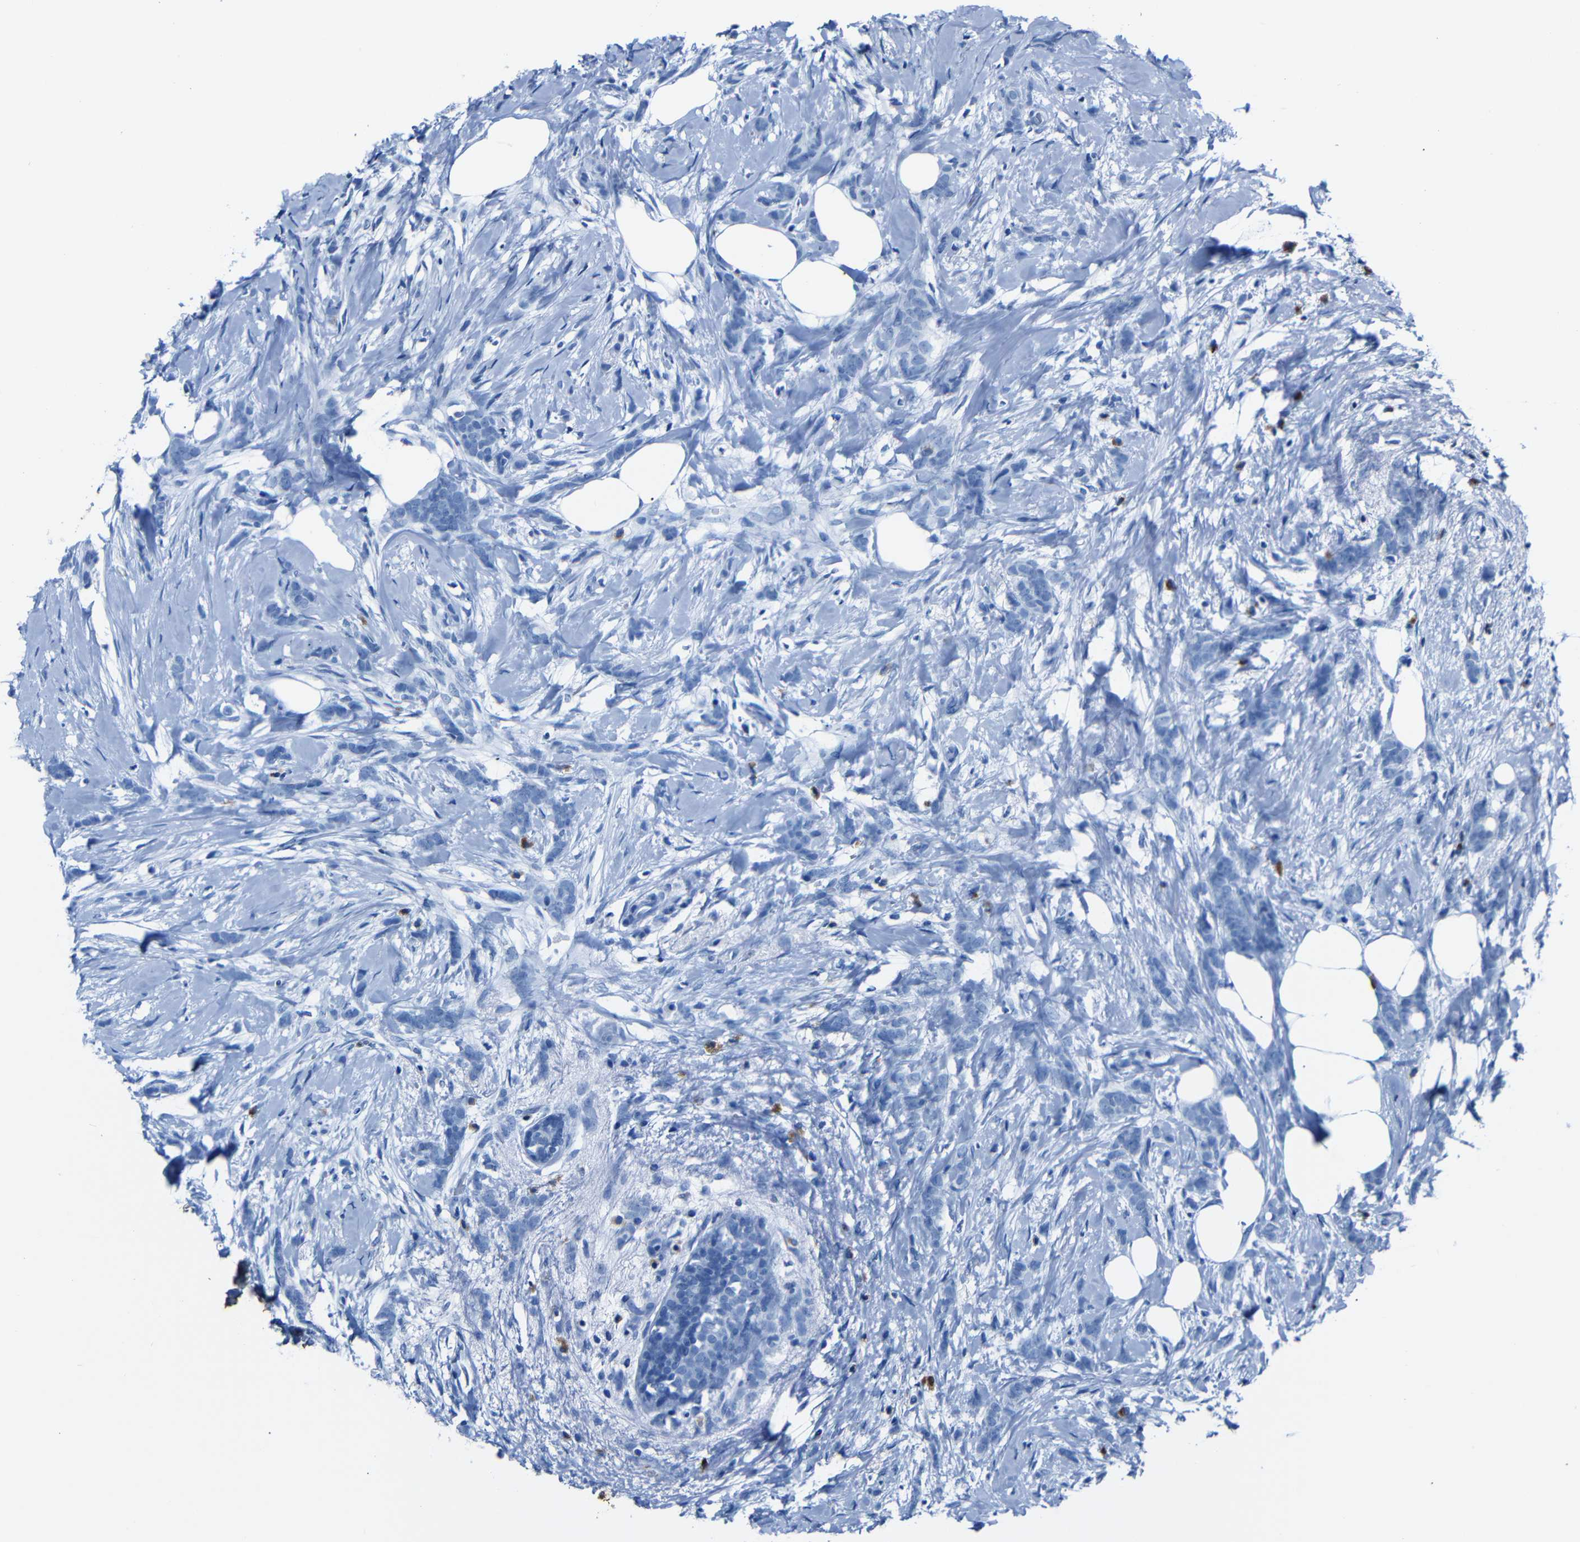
{"staining": {"intensity": "negative", "quantity": "none", "location": "none"}, "tissue": "breast cancer", "cell_type": "Tumor cells", "image_type": "cancer", "snomed": [{"axis": "morphology", "description": "Lobular carcinoma, in situ"}, {"axis": "morphology", "description": "Lobular carcinoma"}, {"axis": "topography", "description": "Breast"}], "caption": "This photomicrograph is of breast cancer (lobular carcinoma) stained with immunohistochemistry (IHC) to label a protein in brown with the nuclei are counter-stained blue. There is no staining in tumor cells.", "gene": "CLDN11", "patient": {"sex": "female", "age": 41}}